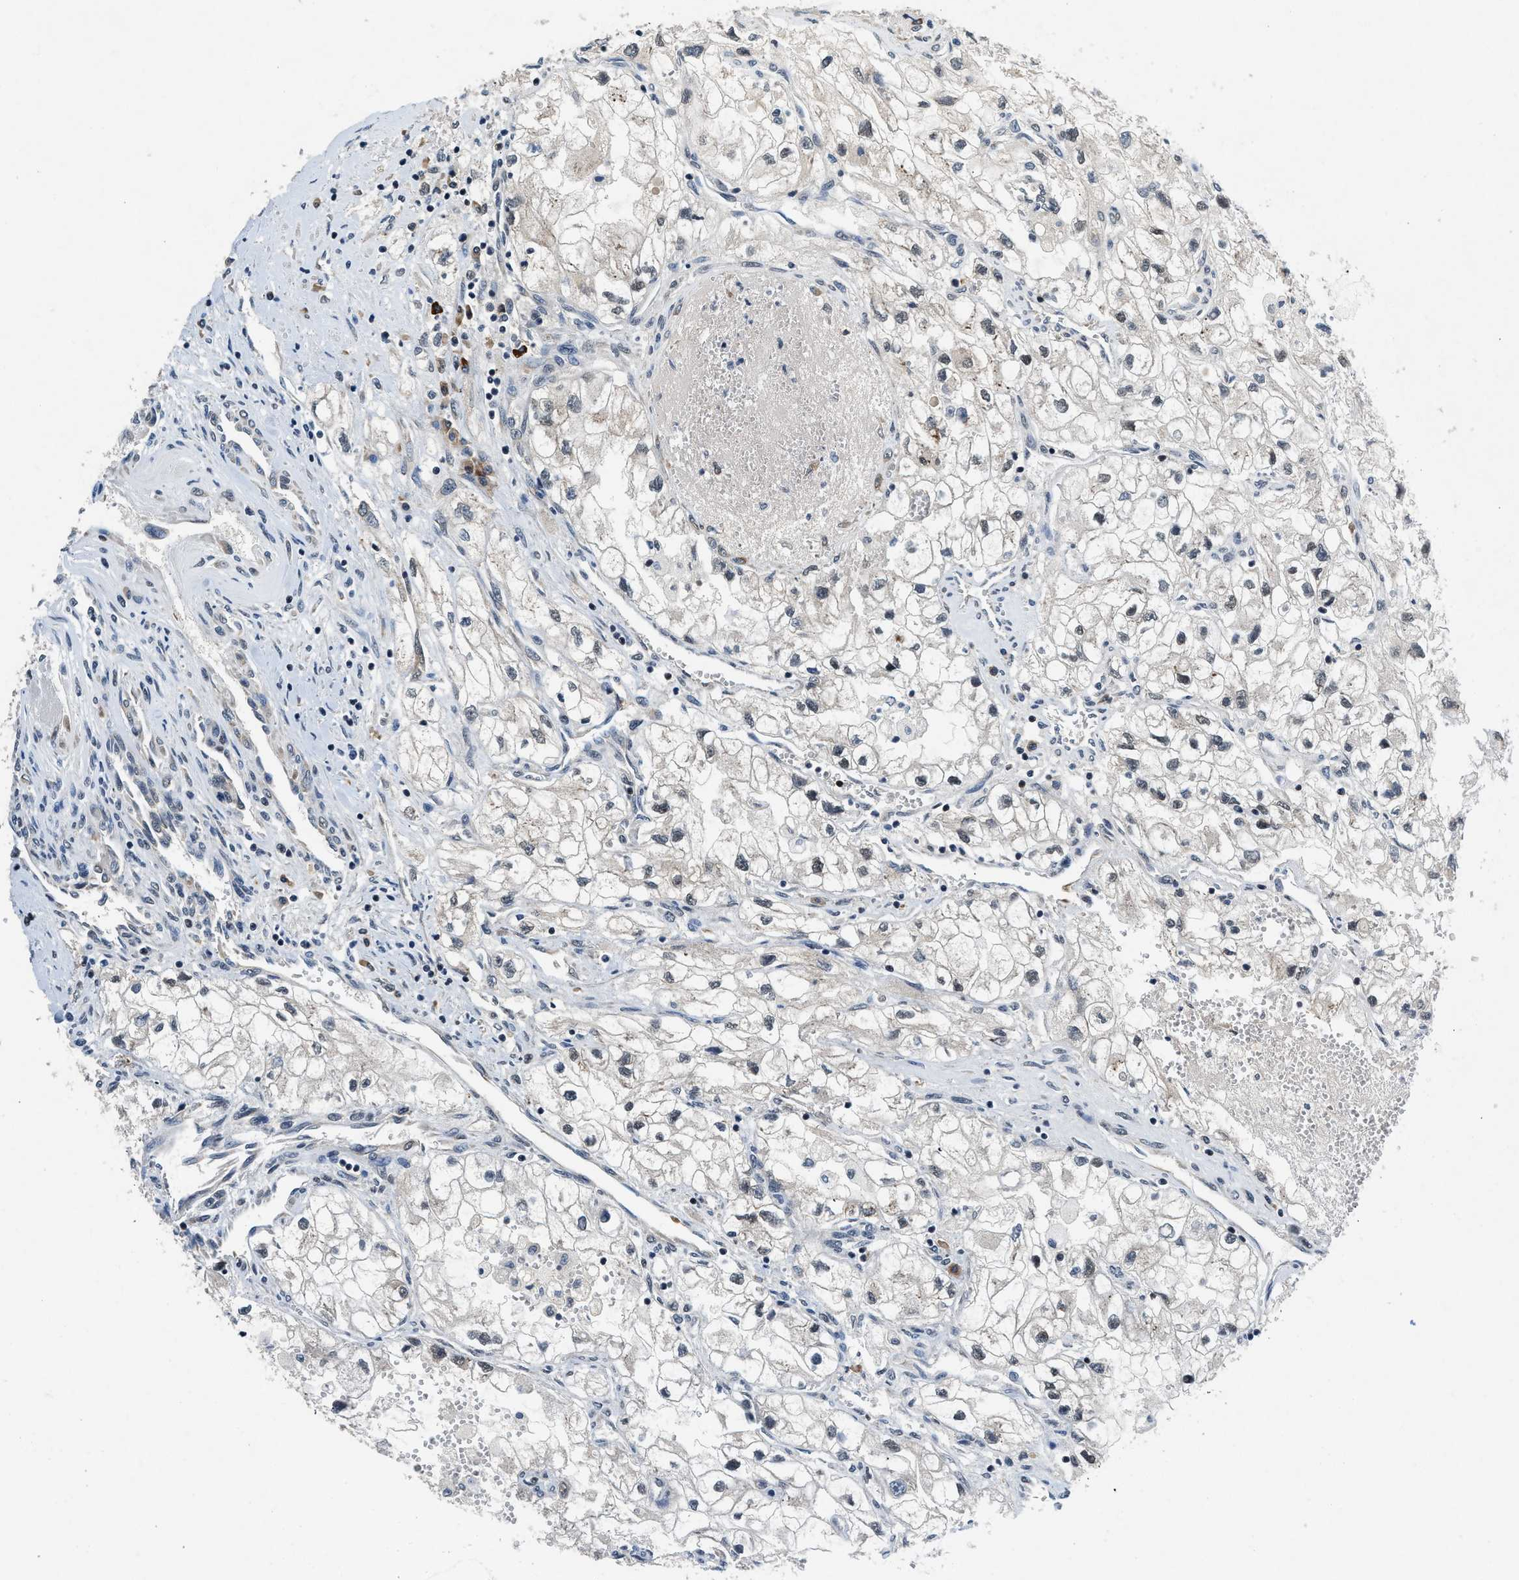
{"staining": {"intensity": "negative", "quantity": "none", "location": "none"}, "tissue": "renal cancer", "cell_type": "Tumor cells", "image_type": "cancer", "snomed": [{"axis": "morphology", "description": "Adenocarcinoma, NOS"}, {"axis": "topography", "description": "Kidney"}], "caption": "Tumor cells are negative for protein expression in human renal cancer.", "gene": "PA2G4", "patient": {"sex": "female", "age": 70}}